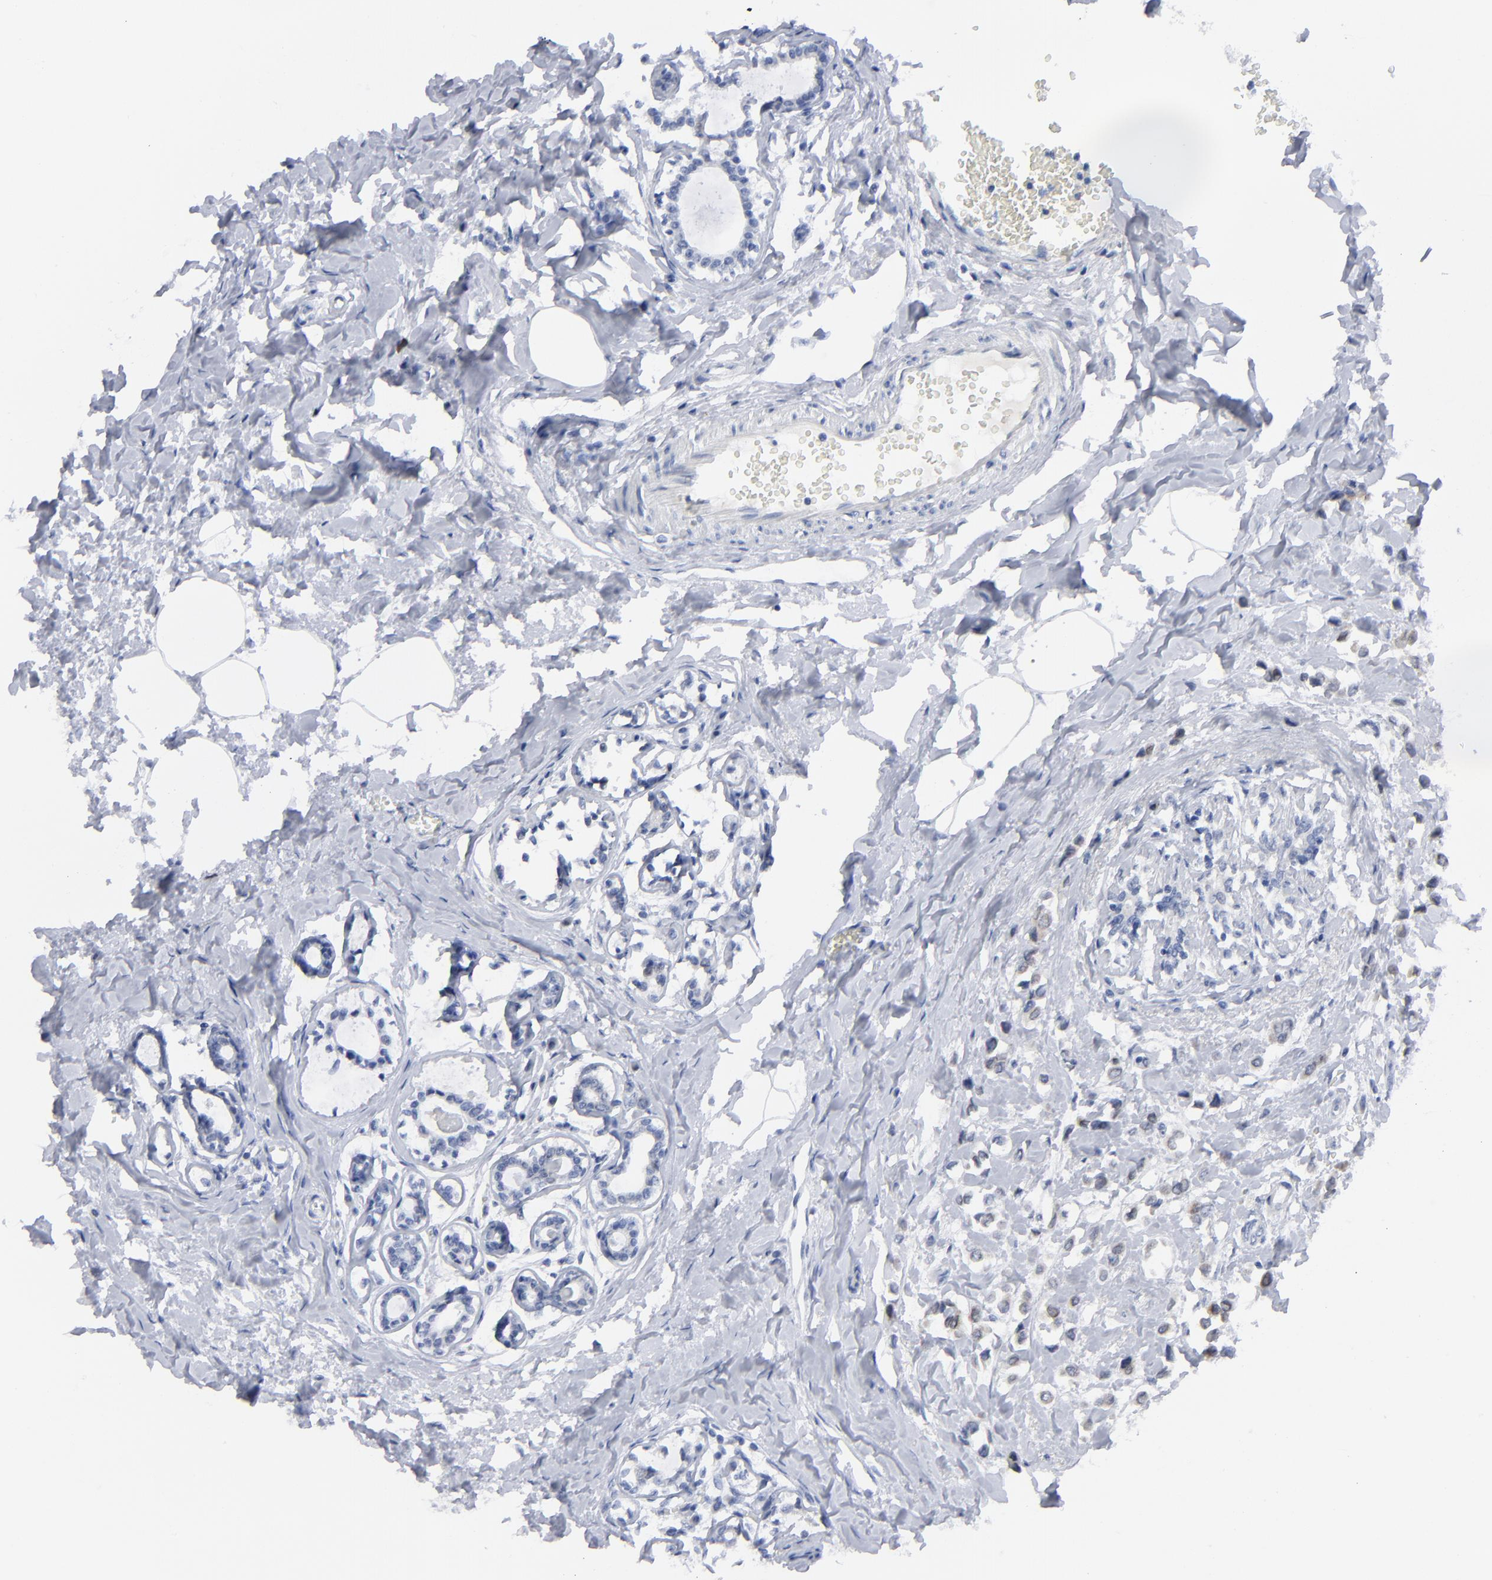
{"staining": {"intensity": "negative", "quantity": "none", "location": "none"}, "tissue": "breast cancer", "cell_type": "Tumor cells", "image_type": "cancer", "snomed": [{"axis": "morphology", "description": "Lobular carcinoma"}, {"axis": "topography", "description": "Breast"}], "caption": "Breast cancer (lobular carcinoma) stained for a protein using immunohistochemistry exhibits no positivity tumor cells.", "gene": "NUP88", "patient": {"sex": "female", "age": 51}}